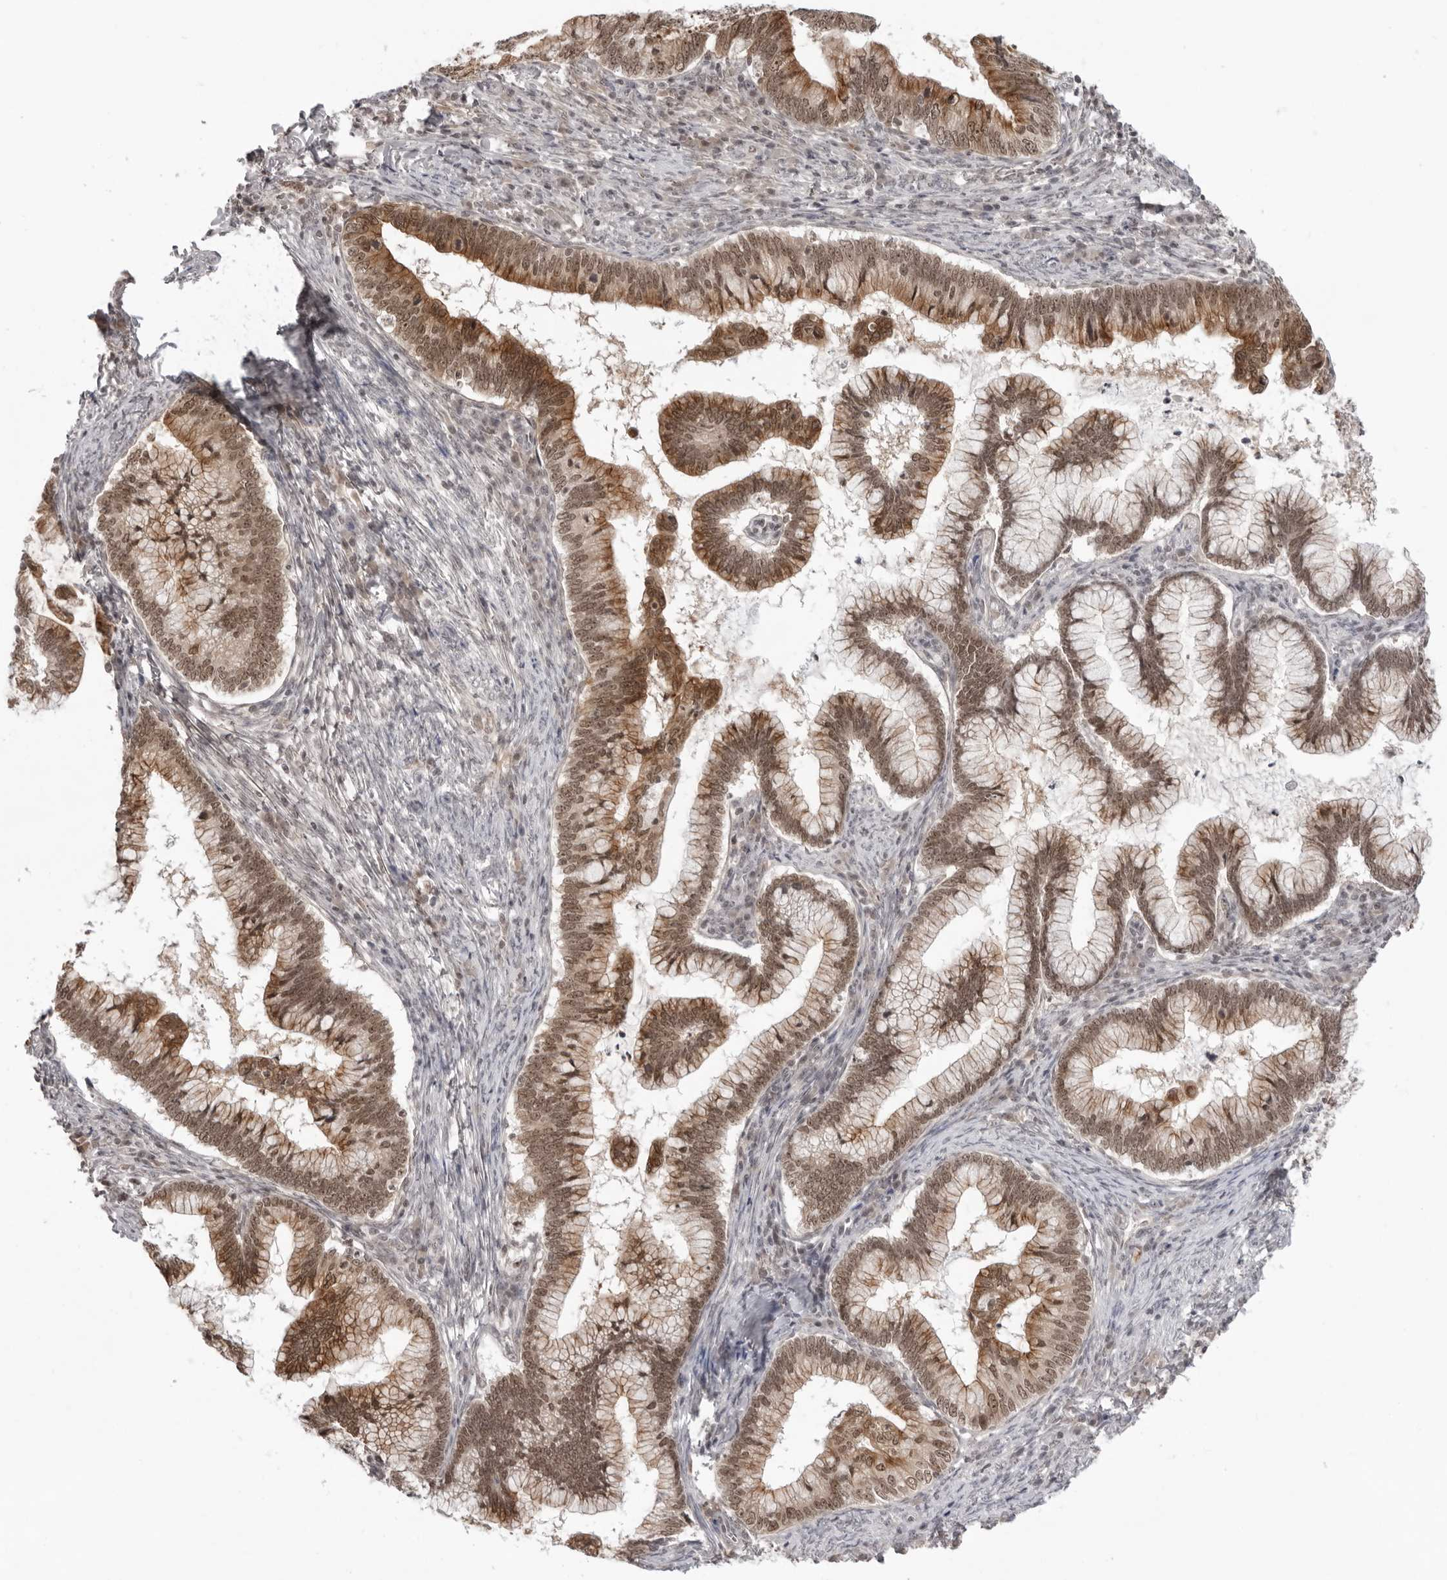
{"staining": {"intensity": "moderate", "quantity": ">75%", "location": "cytoplasmic/membranous,nuclear"}, "tissue": "cervical cancer", "cell_type": "Tumor cells", "image_type": "cancer", "snomed": [{"axis": "morphology", "description": "Adenocarcinoma, NOS"}, {"axis": "topography", "description": "Cervix"}], "caption": "Human adenocarcinoma (cervical) stained with a brown dye displays moderate cytoplasmic/membranous and nuclear positive positivity in approximately >75% of tumor cells.", "gene": "EXOSC10", "patient": {"sex": "female", "age": 36}}